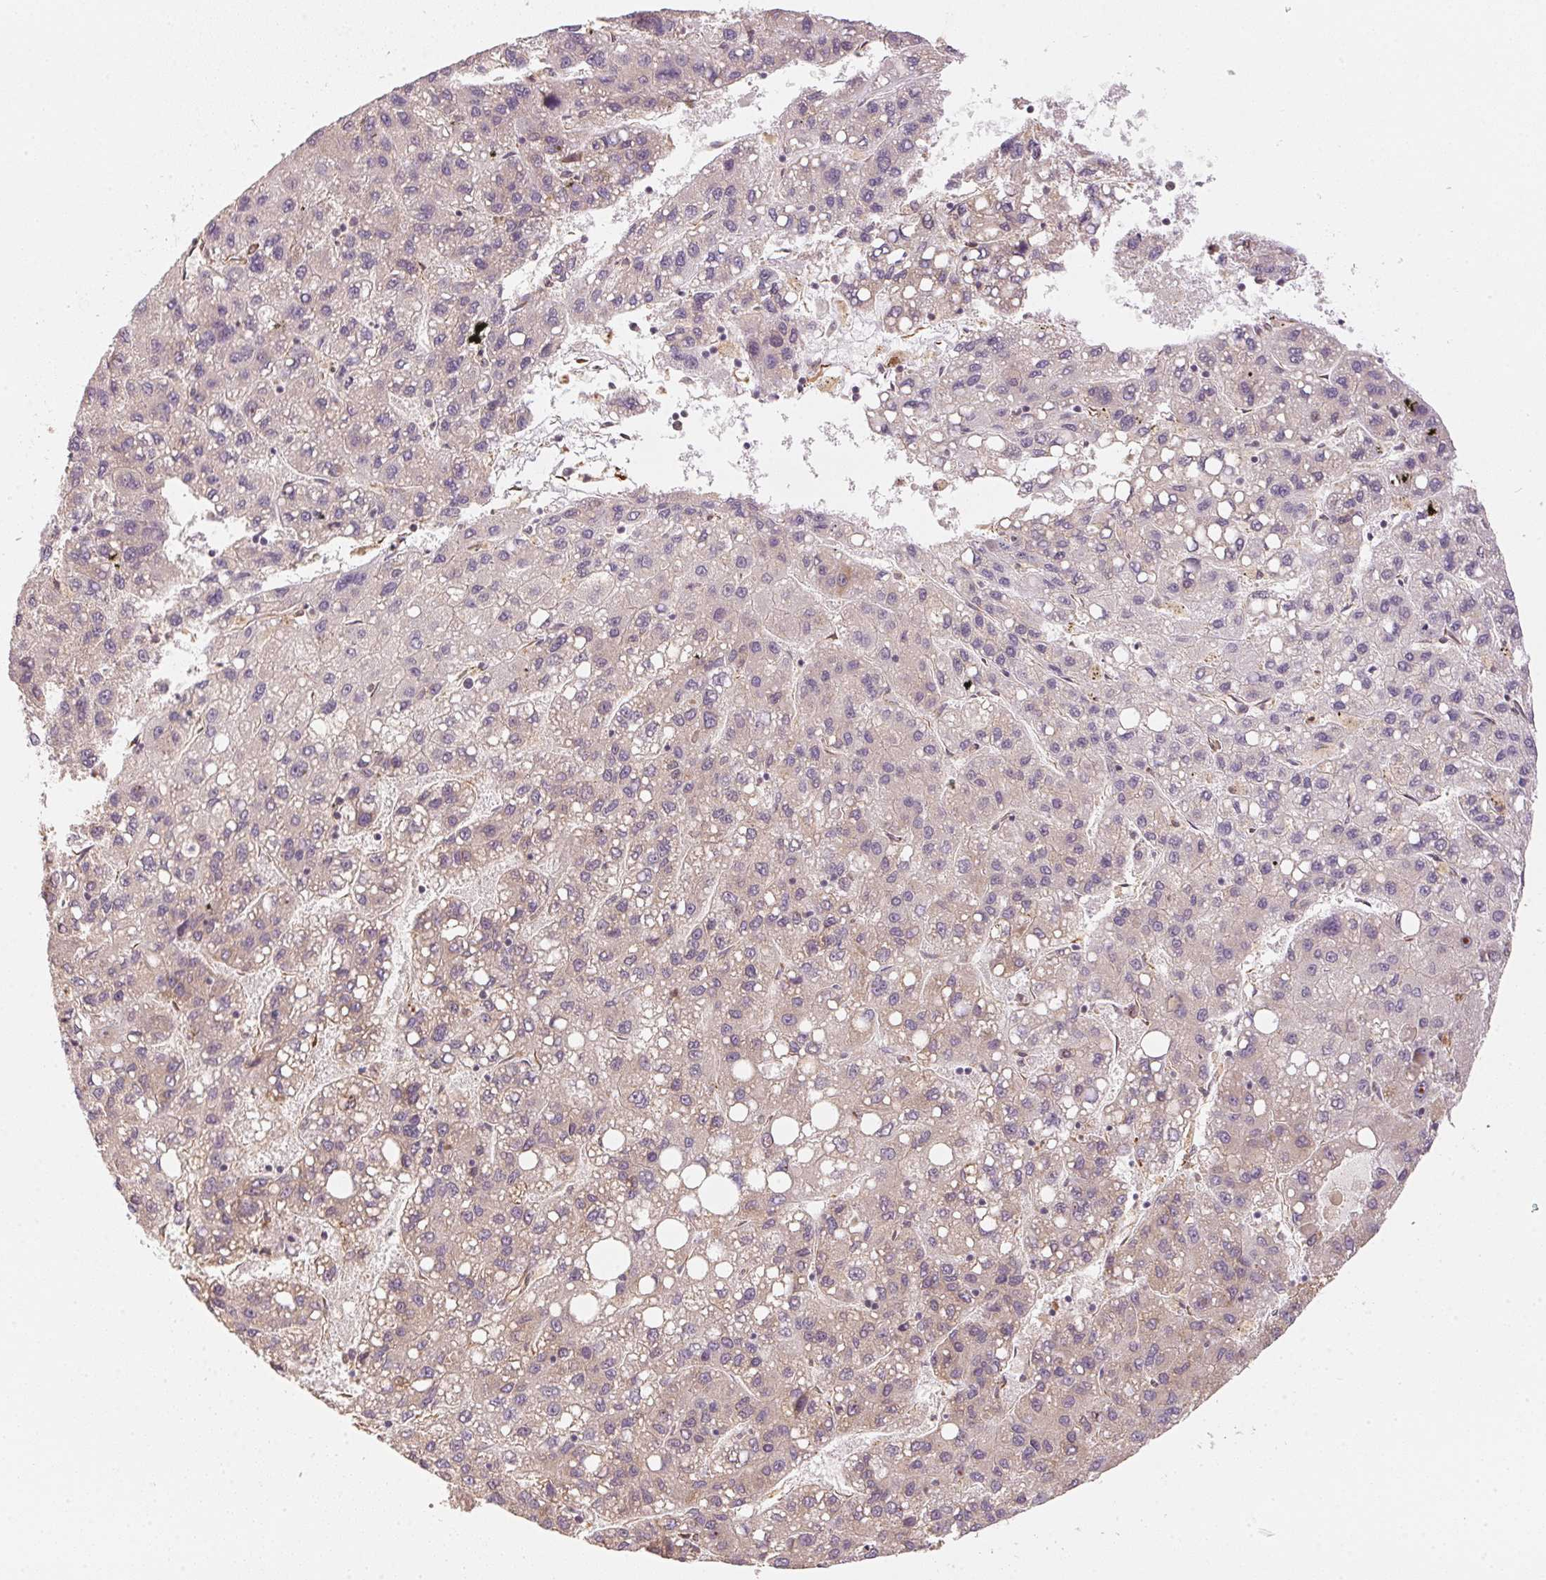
{"staining": {"intensity": "negative", "quantity": "none", "location": "none"}, "tissue": "liver cancer", "cell_type": "Tumor cells", "image_type": "cancer", "snomed": [{"axis": "morphology", "description": "Carcinoma, Hepatocellular, NOS"}, {"axis": "topography", "description": "Liver"}], "caption": "Immunohistochemistry (IHC) micrograph of liver cancer stained for a protein (brown), which demonstrates no staining in tumor cells. (Immunohistochemistry (IHC), brightfield microscopy, high magnification).", "gene": "STRN4", "patient": {"sex": "female", "age": 82}}